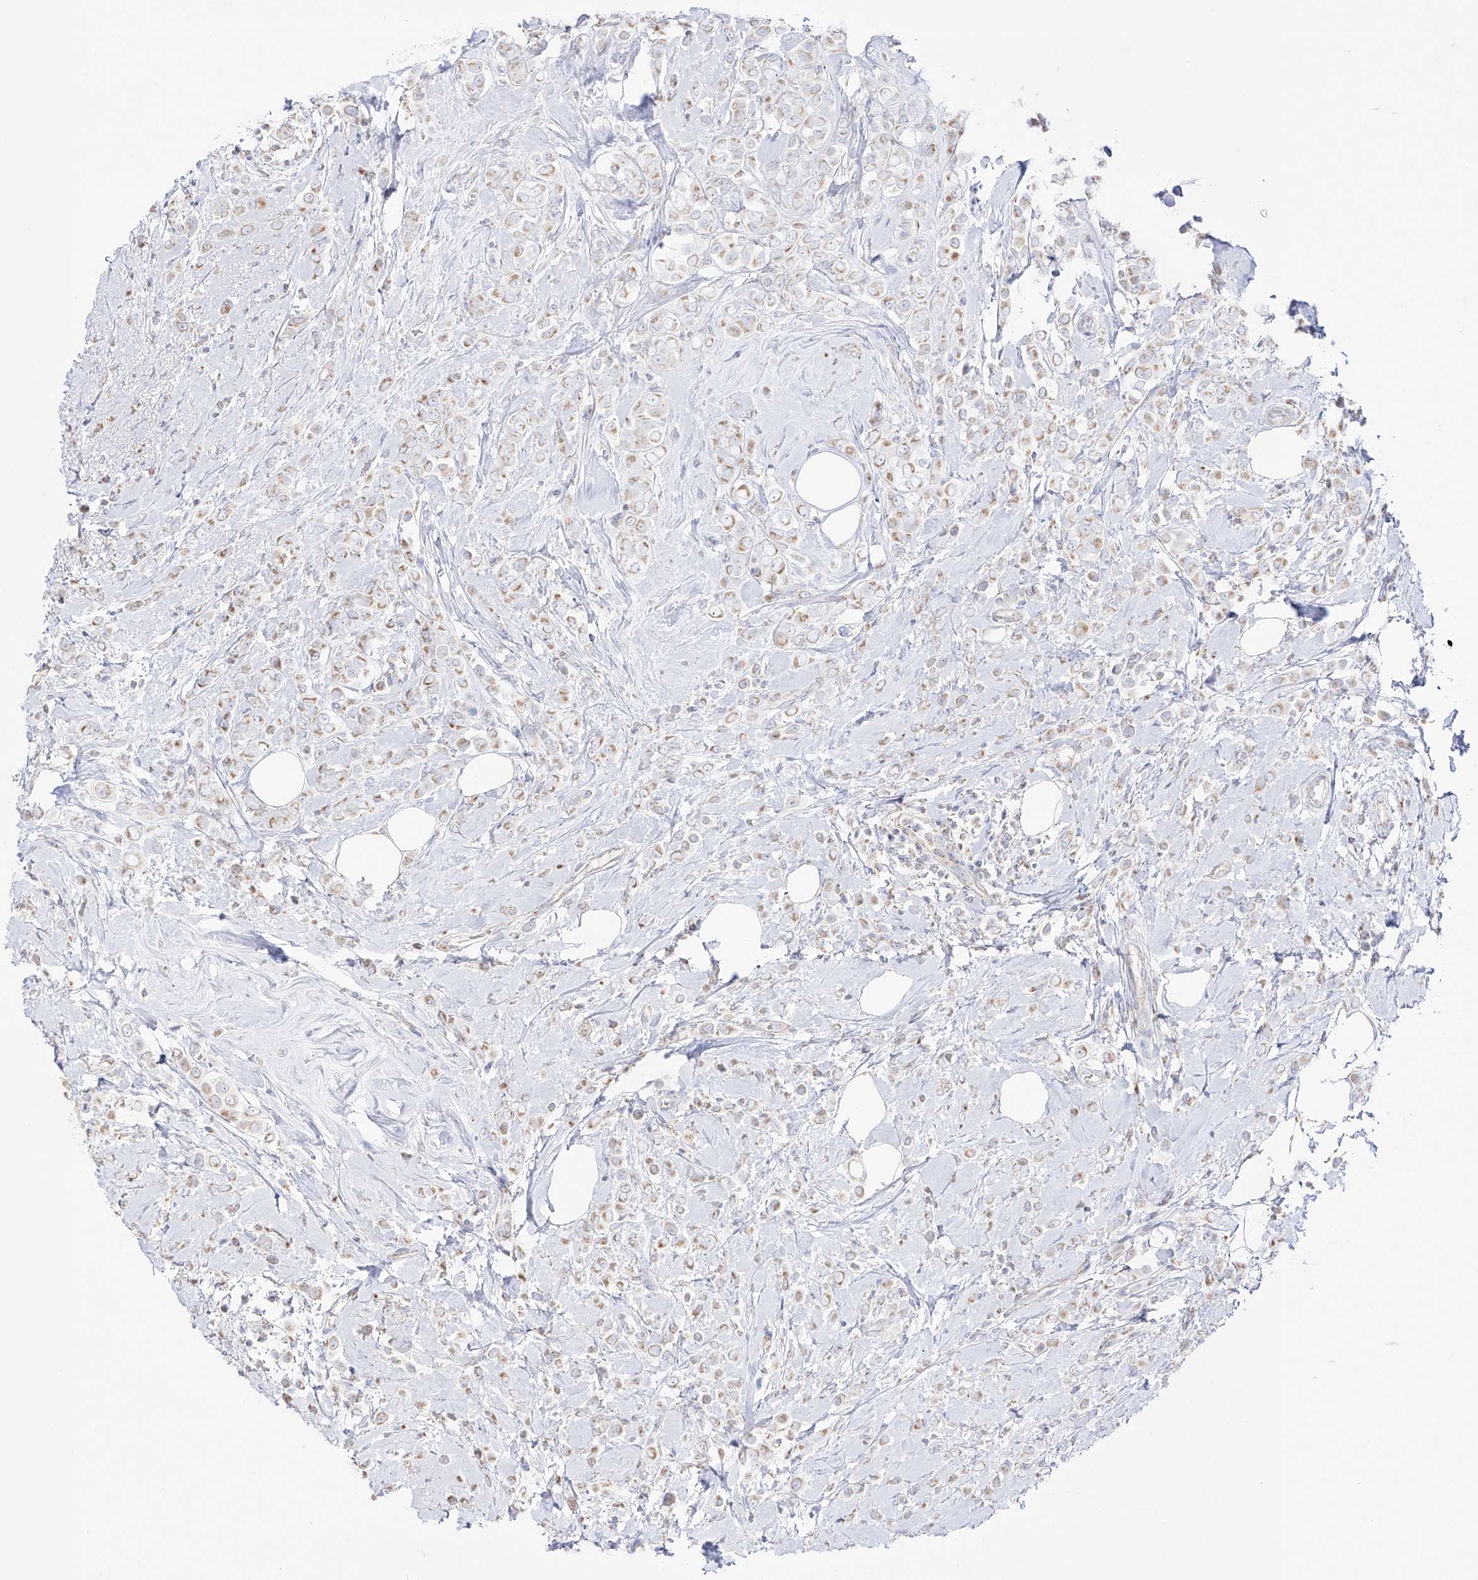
{"staining": {"intensity": "weak", "quantity": ">75%", "location": "cytoplasmic/membranous"}, "tissue": "breast cancer", "cell_type": "Tumor cells", "image_type": "cancer", "snomed": [{"axis": "morphology", "description": "Lobular carcinoma"}, {"axis": "topography", "description": "Breast"}], "caption": "A high-resolution photomicrograph shows immunohistochemistry (IHC) staining of lobular carcinoma (breast), which displays weak cytoplasmic/membranous positivity in about >75% of tumor cells.", "gene": "RCHY1", "patient": {"sex": "female", "age": 47}}